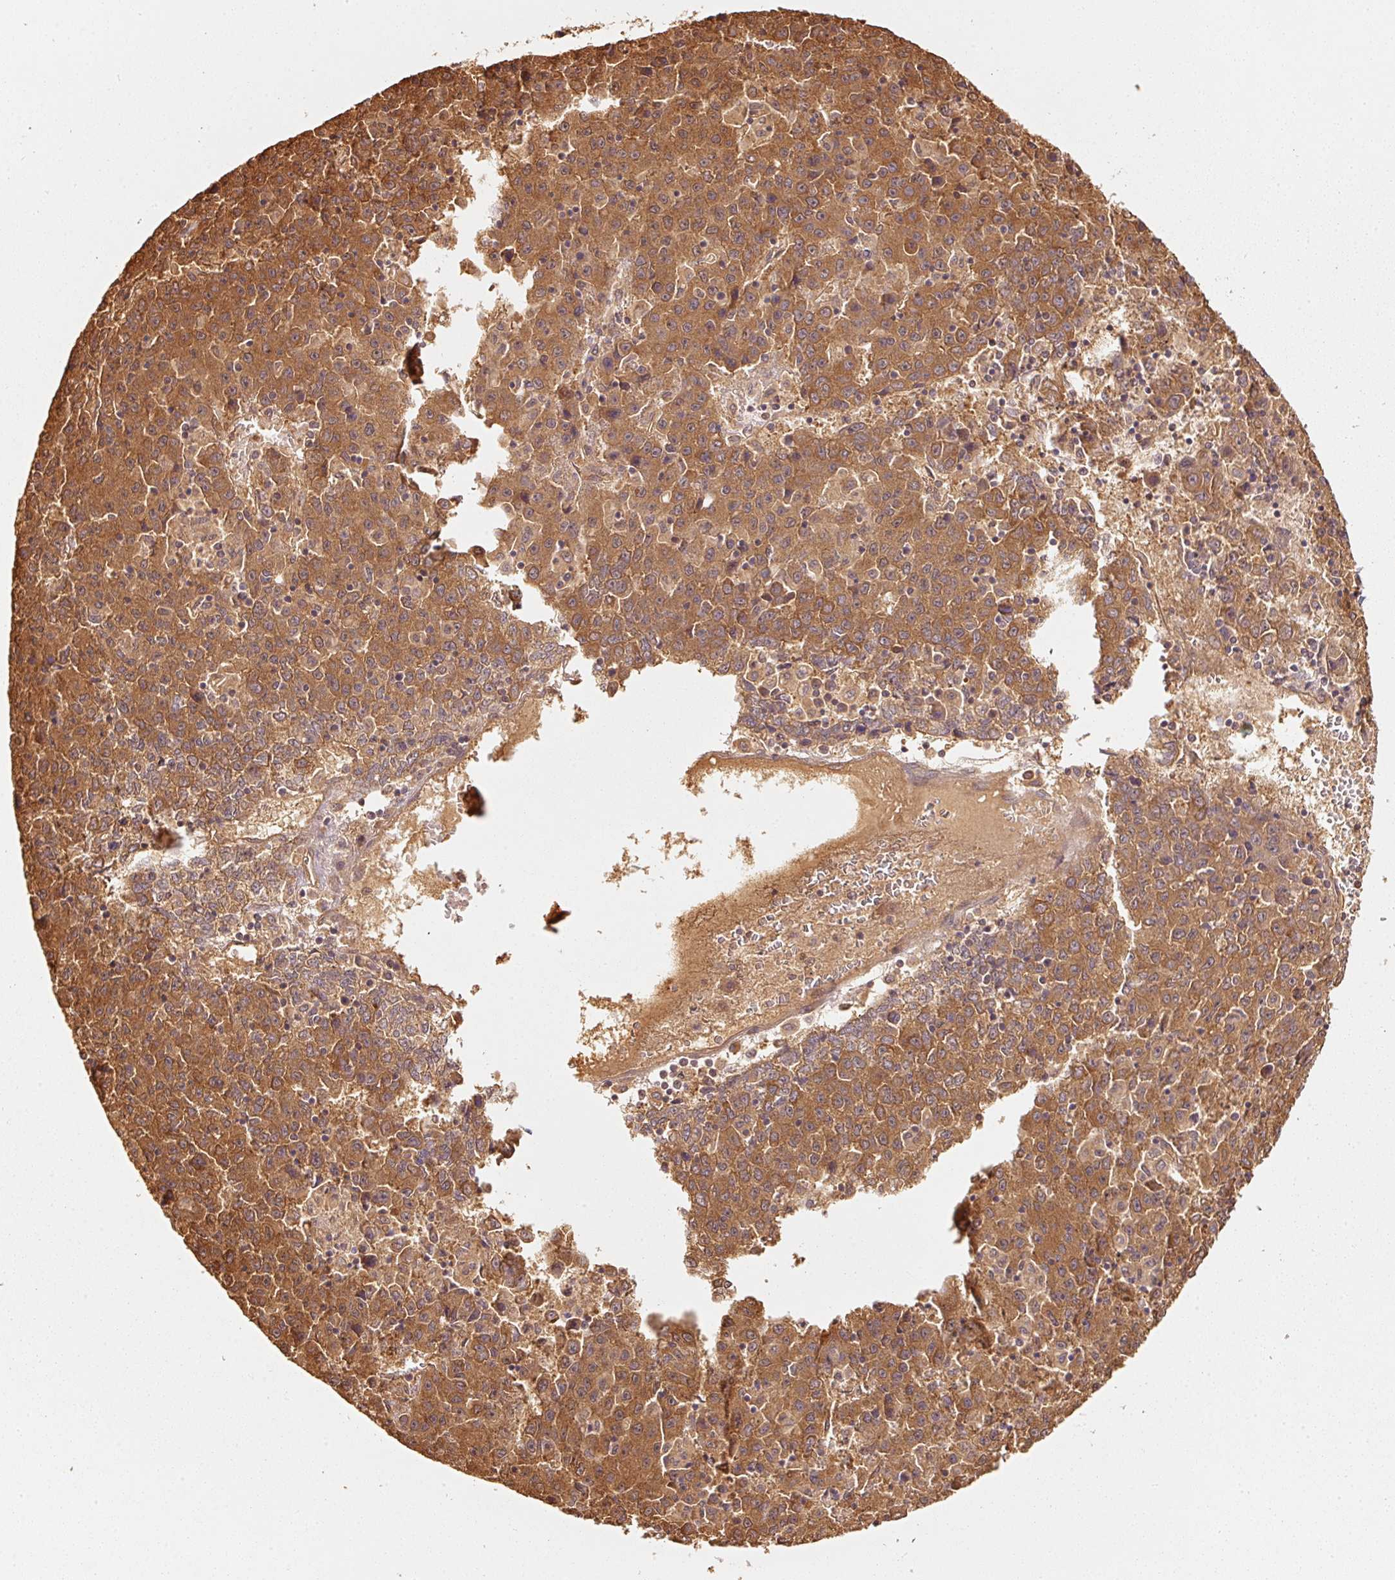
{"staining": {"intensity": "strong", "quantity": ">75%", "location": "cytoplasmic/membranous"}, "tissue": "liver cancer", "cell_type": "Tumor cells", "image_type": "cancer", "snomed": [{"axis": "morphology", "description": "Carcinoma, Hepatocellular, NOS"}, {"axis": "topography", "description": "Liver"}], "caption": "Human liver cancer (hepatocellular carcinoma) stained for a protein (brown) displays strong cytoplasmic/membranous positive positivity in approximately >75% of tumor cells.", "gene": "STAU1", "patient": {"sex": "female", "age": 53}}